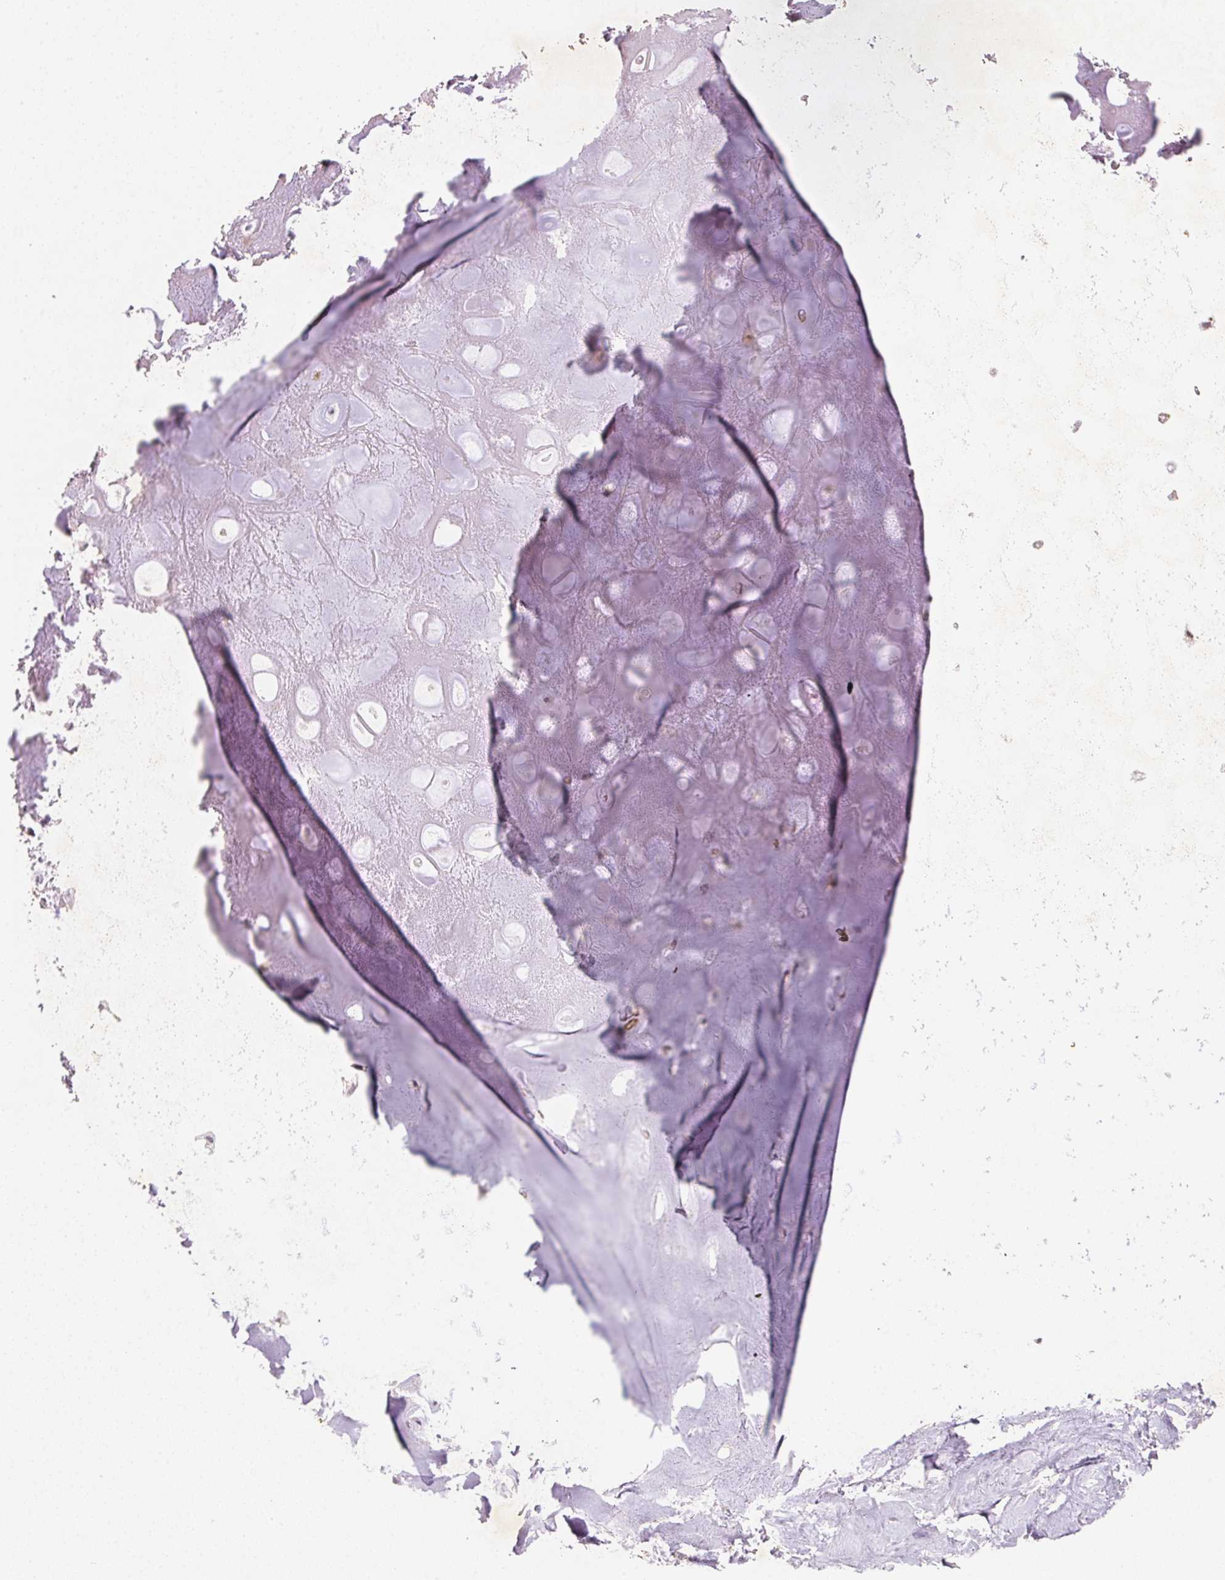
{"staining": {"intensity": "weak", "quantity": ">75%", "location": "cytoplasmic/membranous"}, "tissue": "adipose tissue", "cell_type": "Adipocytes", "image_type": "normal", "snomed": [{"axis": "morphology", "description": "Normal tissue, NOS"}, {"axis": "topography", "description": "Cartilage tissue"}], "caption": "Adipose tissue was stained to show a protein in brown. There is low levels of weak cytoplasmic/membranous expression in approximately >75% of adipocytes. Using DAB (3,3'-diaminobenzidine) (brown) and hematoxylin (blue) stains, captured at high magnification using brightfield microscopy.", "gene": "CXCL5", "patient": {"sex": "male", "age": 57}}